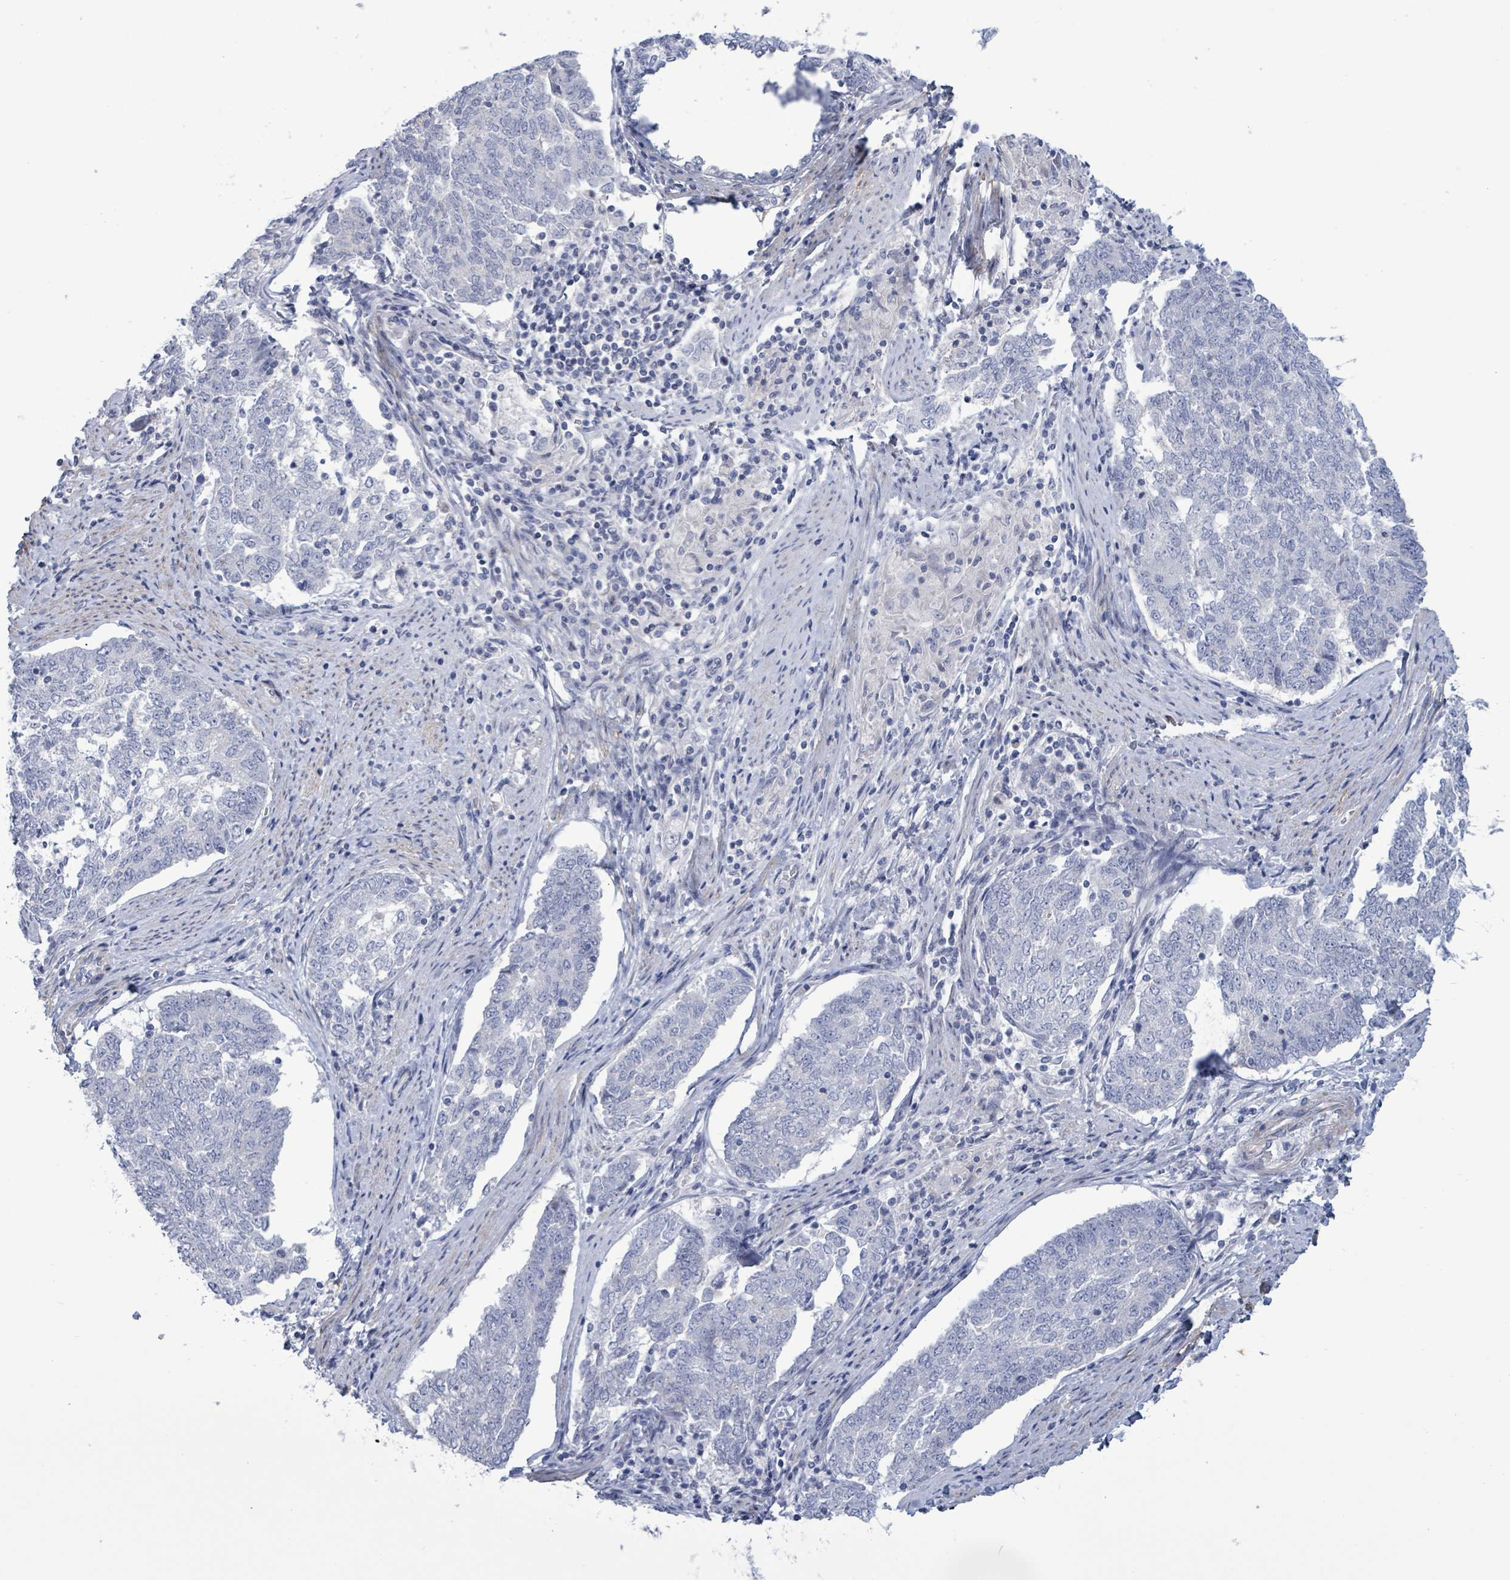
{"staining": {"intensity": "negative", "quantity": "none", "location": "none"}, "tissue": "endometrial cancer", "cell_type": "Tumor cells", "image_type": "cancer", "snomed": [{"axis": "morphology", "description": "Adenocarcinoma, NOS"}, {"axis": "topography", "description": "Endometrium"}], "caption": "An IHC micrograph of adenocarcinoma (endometrial) is shown. There is no staining in tumor cells of adenocarcinoma (endometrial).", "gene": "NTN3", "patient": {"sex": "female", "age": 80}}